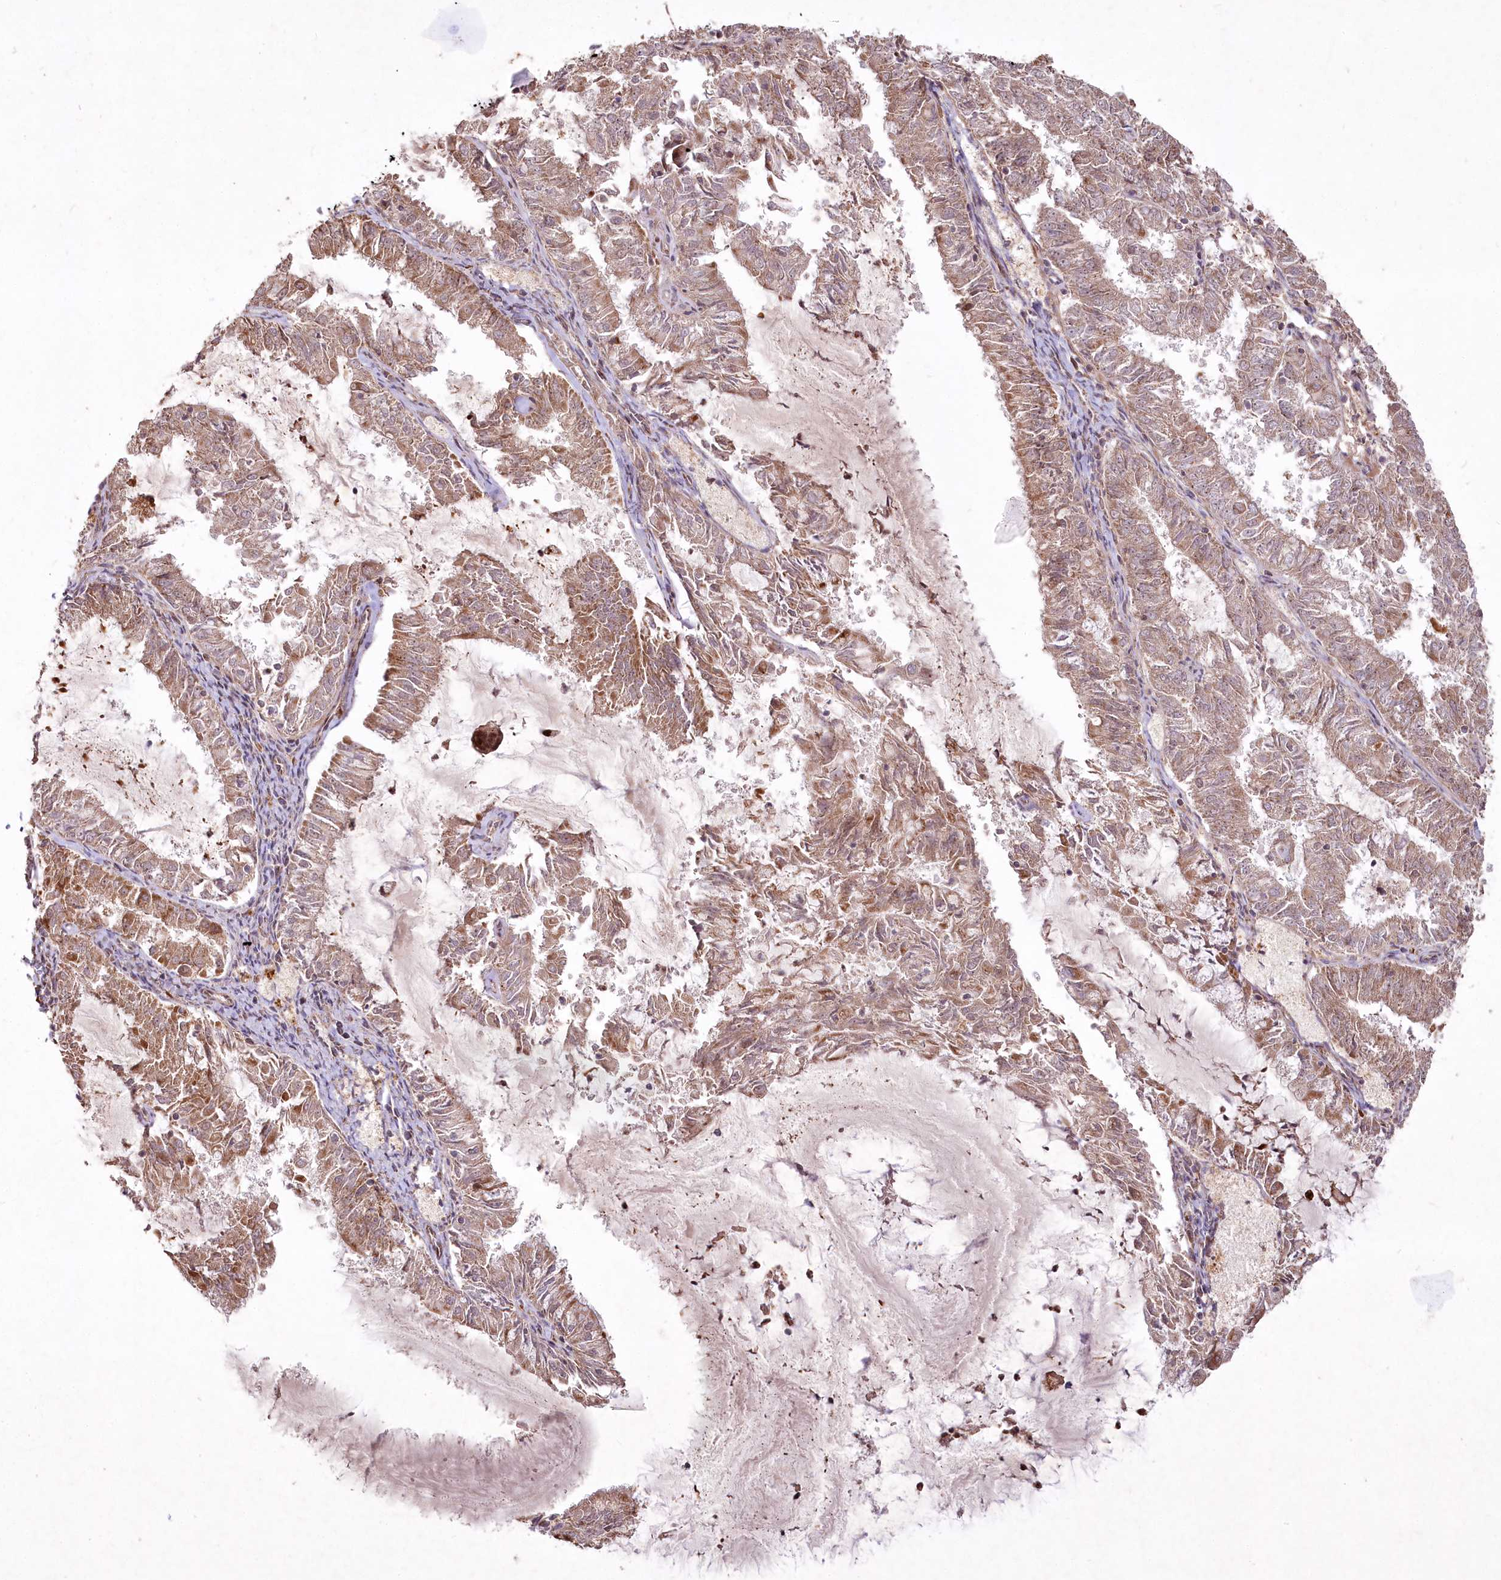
{"staining": {"intensity": "moderate", "quantity": ">75%", "location": "cytoplasmic/membranous"}, "tissue": "endometrial cancer", "cell_type": "Tumor cells", "image_type": "cancer", "snomed": [{"axis": "morphology", "description": "Adenocarcinoma, NOS"}, {"axis": "topography", "description": "Endometrium"}], "caption": "IHC of human endometrial adenocarcinoma demonstrates medium levels of moderate cytoplasmic/membranous staining in approximately >75% of tumor cells.", "gene": "PSTK", "patient": {"sex": "female", "age": 57}}